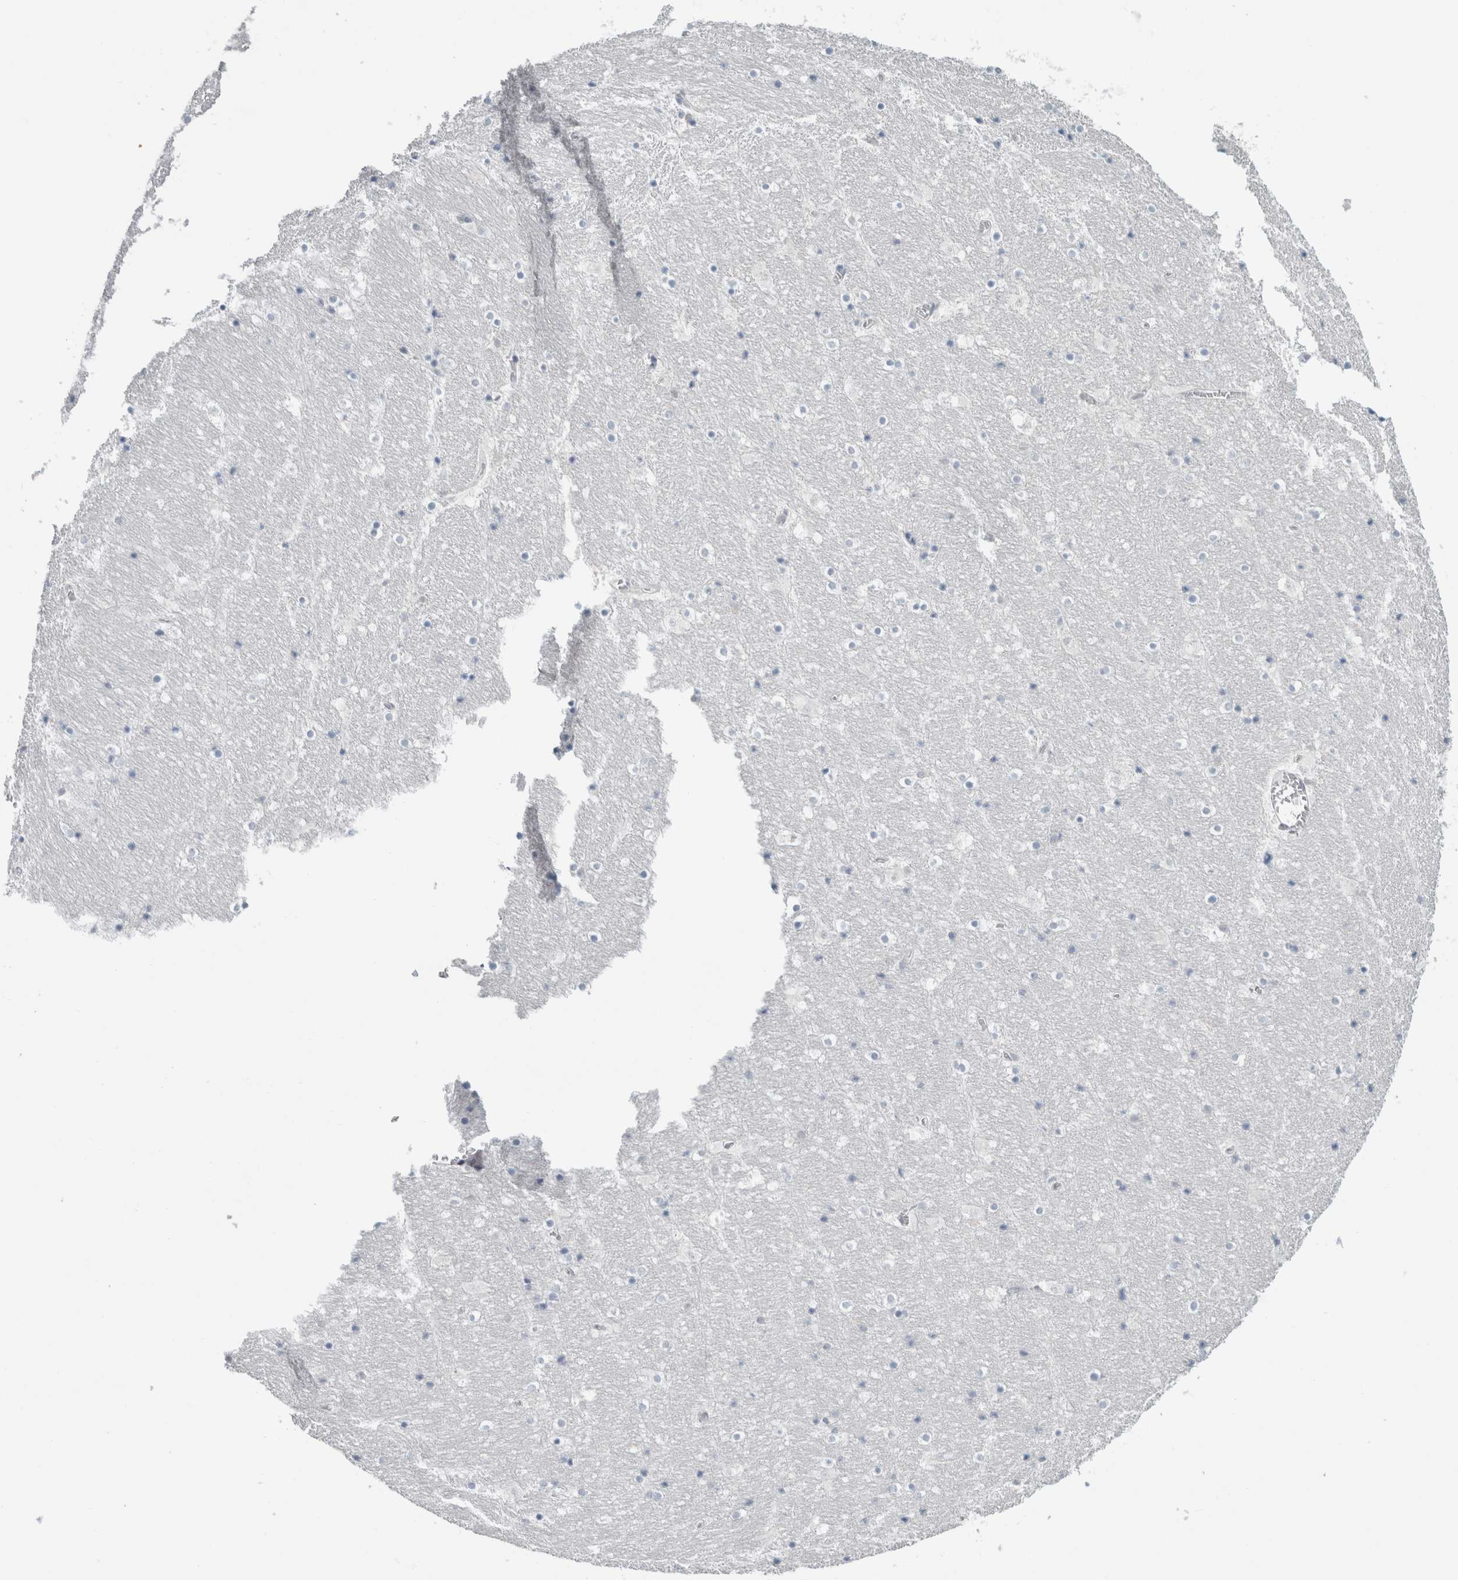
{"staining": {"intensity": "negative", "quantity": "none", "location": "none"}, "tissue": "hippocampus", "cell_type": "Glial cells", "image_type": "normal", "snomed": [{"axis": "morphology", "description": "Normal tissue, NOS"}, {"axis": "topography", "description": "Hippocampus"}], "caption": "This image is of benign hippocampus stained with IHC to label a protein in brown with the nuclei are counter-stained blue. There is no positivity in glial cells.", "gene": "CASP6", "patient": {"sex": "male", "age": 45}}